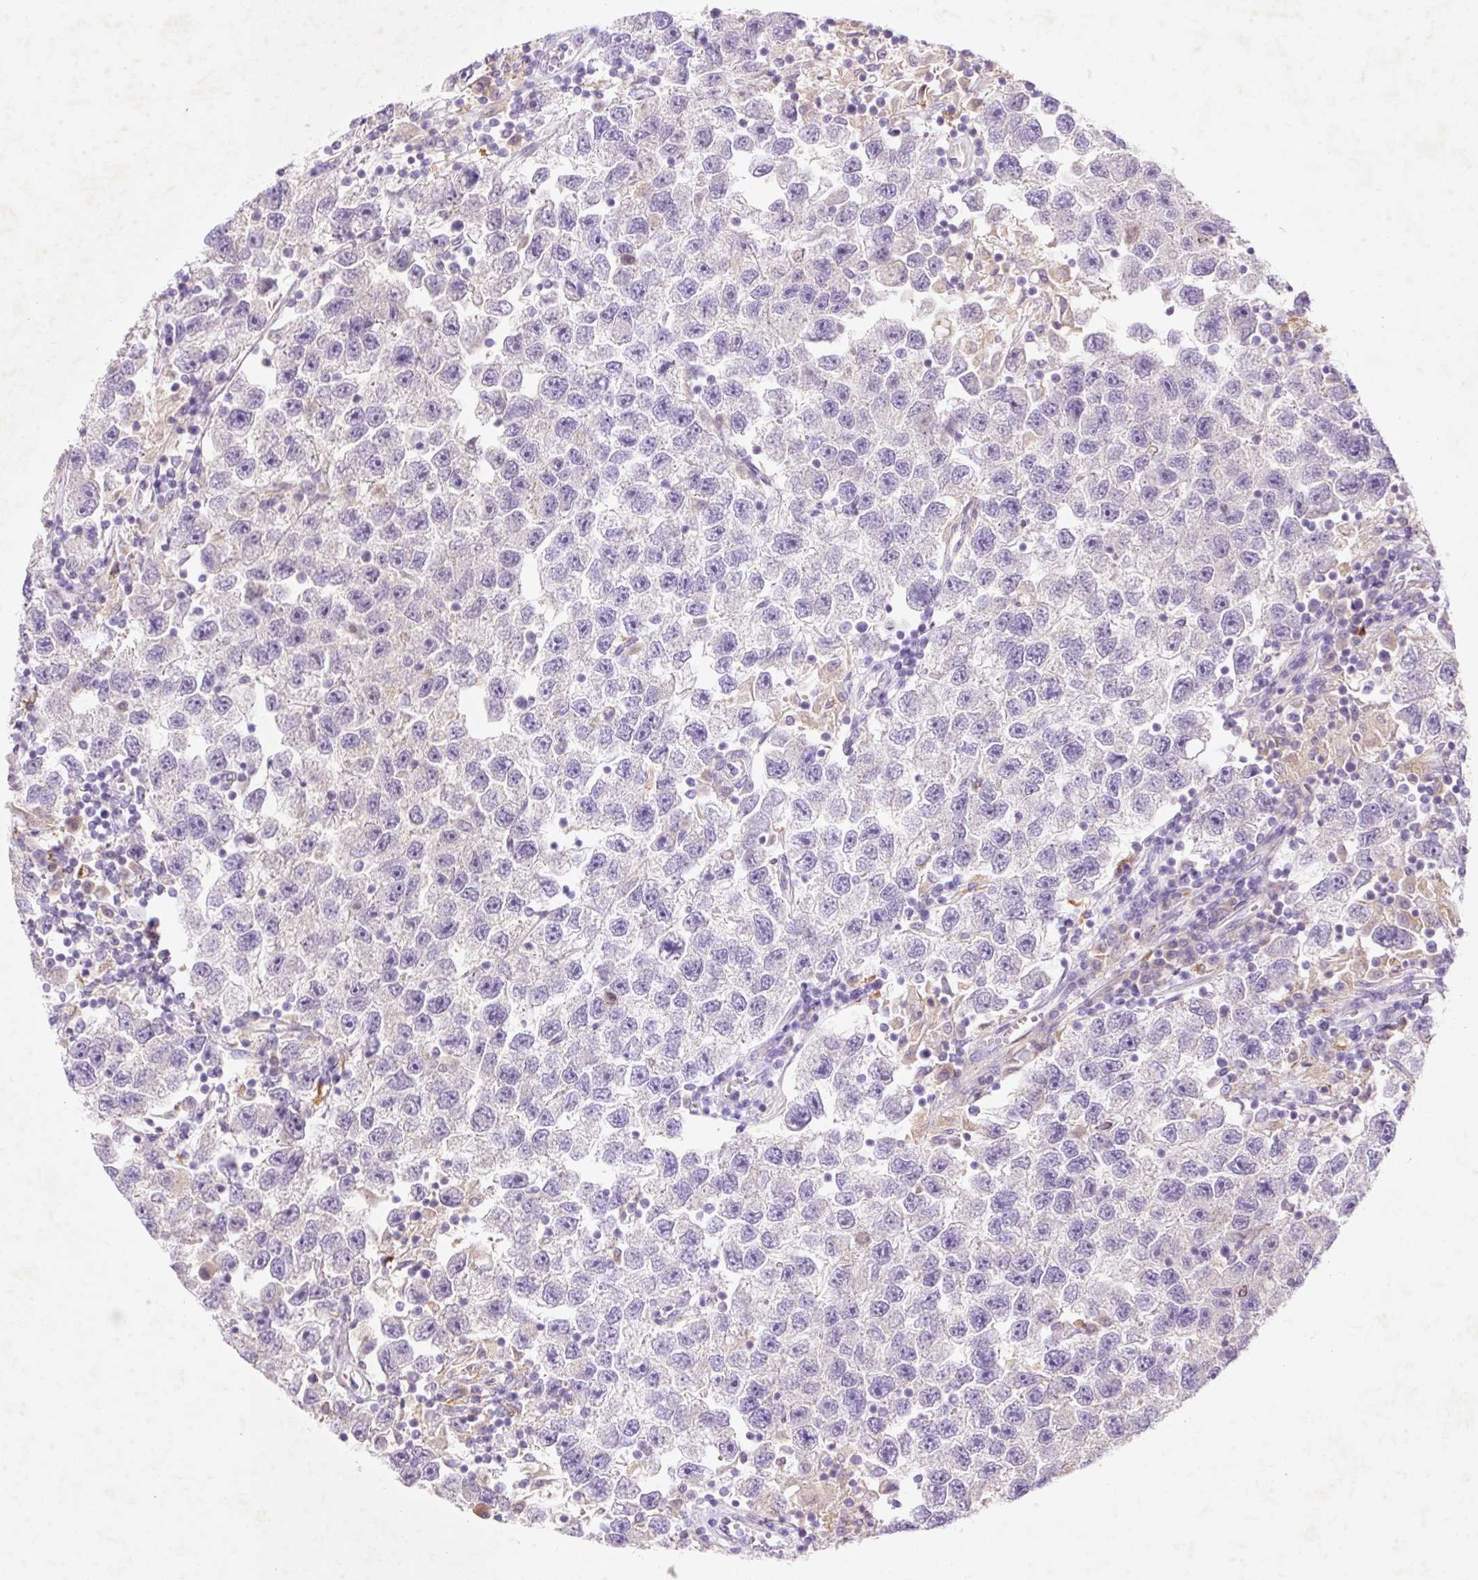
{"staining": {"intensity": "negative", "quantity": "none", "location": "none"}, "tissue": "testis cancer", "cell_type": "Tumor cells", "image_type": "cancer", "snomed": [{"axis": "morphology", "description": "Seminoma, NOS"}, {"axis": "topography", "description": "Testis"}], "caption": "Tumor cells show no significant protein staining in testis cancer.", "gene": "HEXA", "patient": {"sex": "male", "age": 26}}